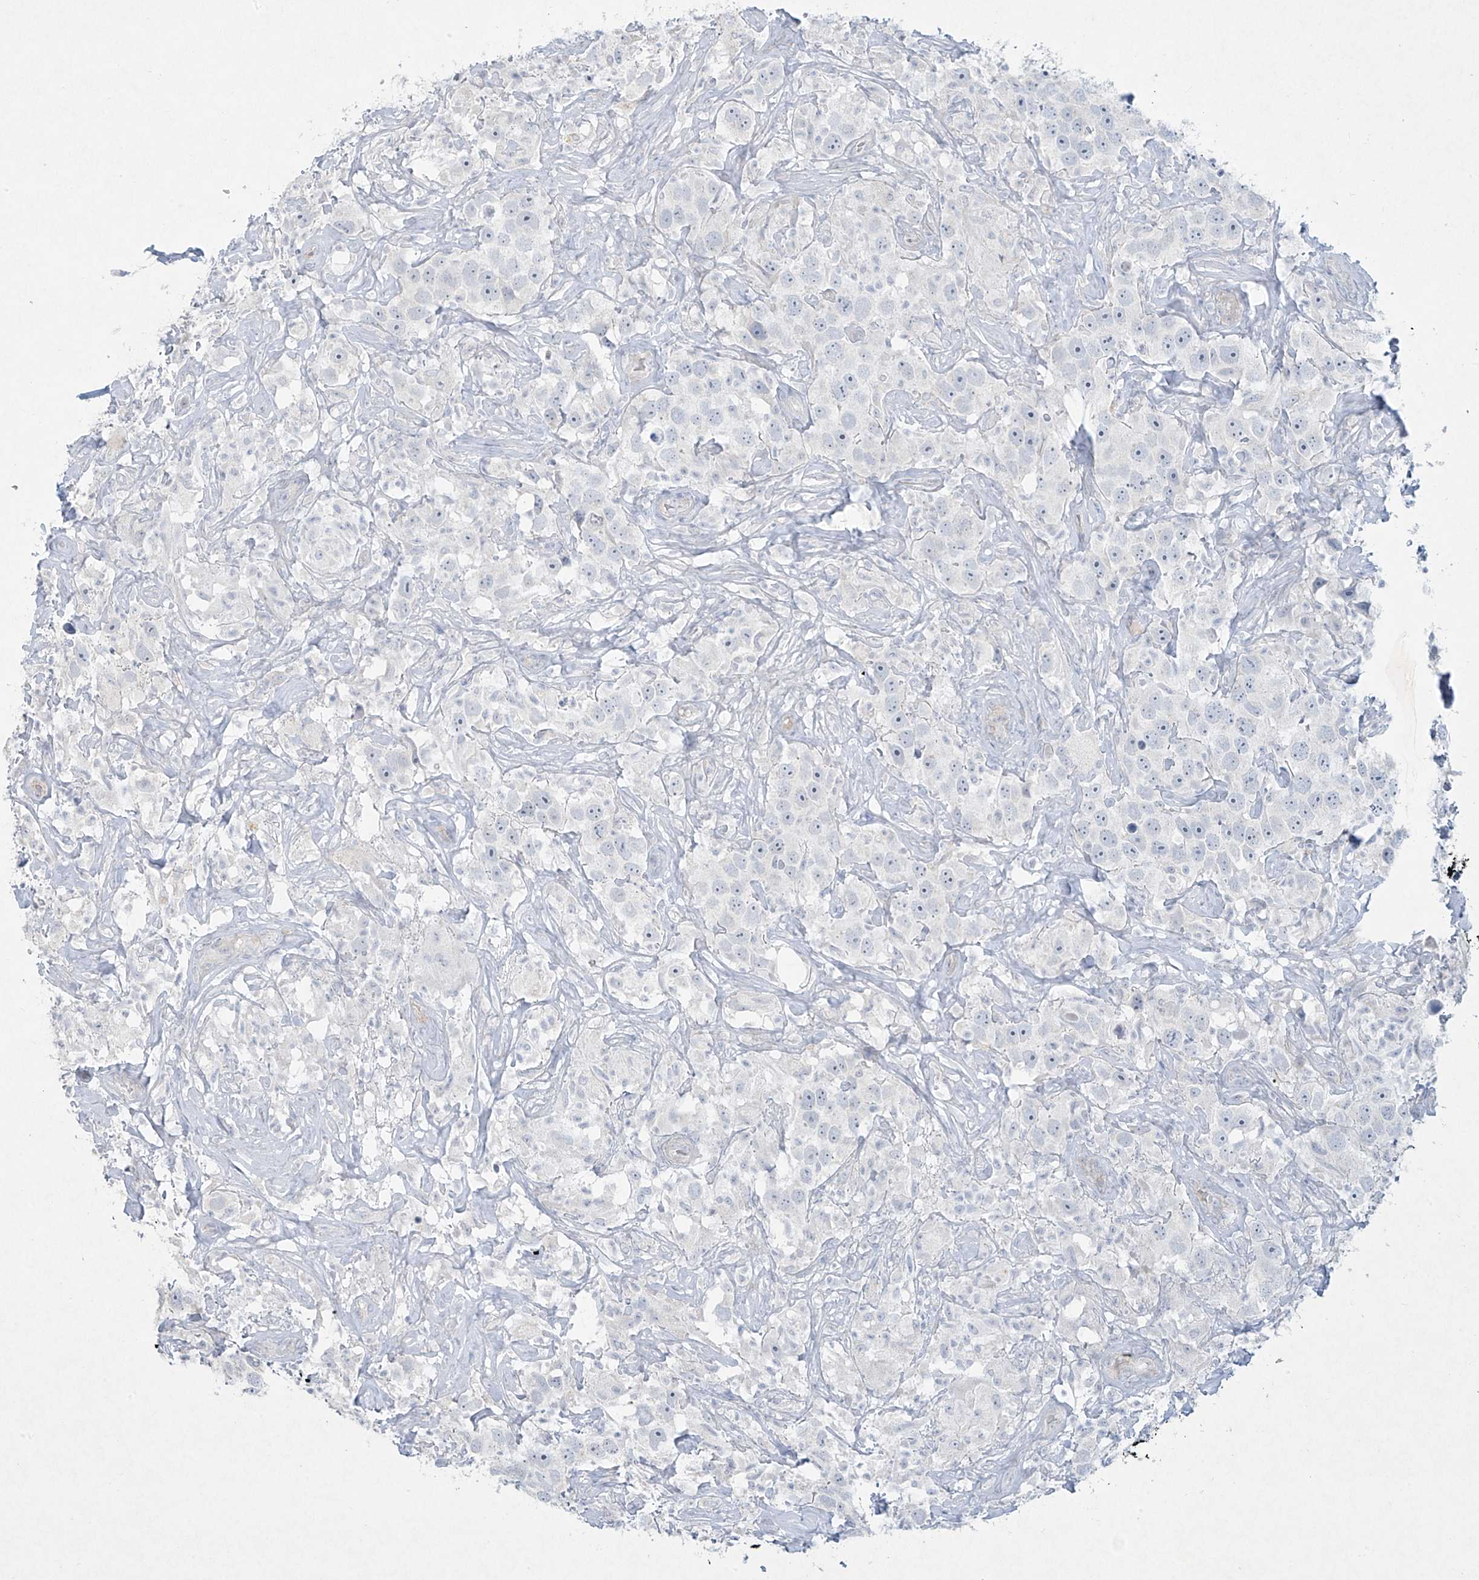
{"staining": {"intensity": "negative", "quantity": "none", "location": "none"}, "tissue": "testis cancer", "cell_type": "Tumor cells", "image_type": "cancer", "snomed": [{"axis": "morphology", "description": "Seminoma, NOS"}, {"axis": "topography", "description": "Testis"}], "caption": "The histopathology image exhibits no staining of tumor cells in testis cancer (seminoma). Nuclei are stained in blue.", "gene": "PAX6", "patient": {"sex": "male", "age": 49}}